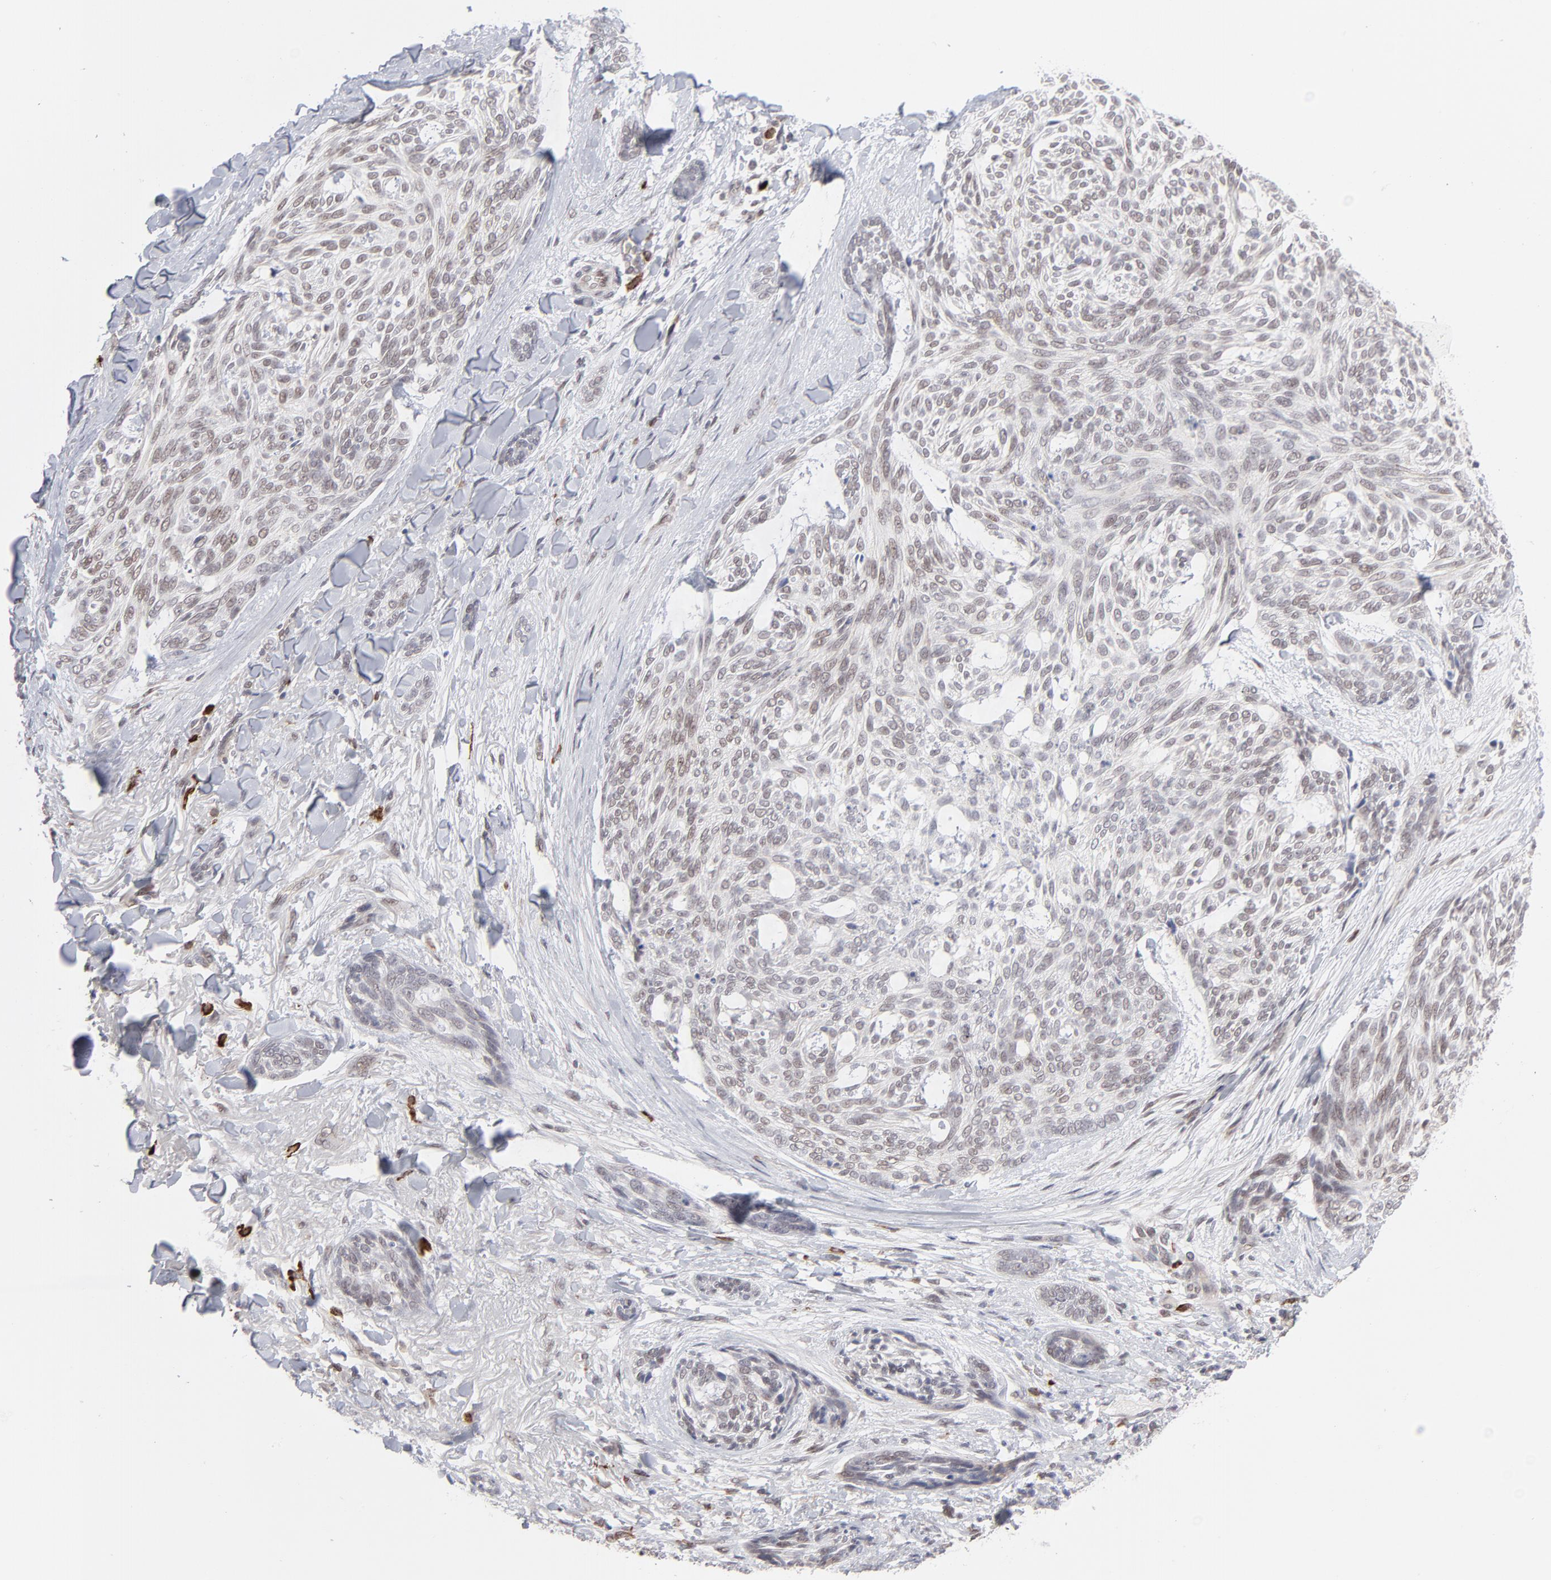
{"staining": {"intensity": "weak", "quantity": ">75%", "location": "cytoplasmic/membranous,nuclear"}, "tissue": "skin cancer", "cell_type": "Tumor cells", "image_type": "cancer", "snomed": [{"axis": "morphology", "description": "Normal tissue, NOS"}, {"axis": "morphology", "description": "Basal cell carcinoma"}, {"axis": "topography", "description": "Skin"}], "caption": "Brown immunohistochemical staining in human basal cell carcinoma (skin) reveals weak cytoplasmic/membranous and nuclear positivity in approximately >75% of tumor cells. The staining was performed using DAB (3,3'-diaminobenzidine) to visualize the protein expression in brown, while the nuclei were stained in blue with hematoxylin (Magnification: 20x).", "gene": "NBN", "patient": {"sex": "female", "age": 71}}